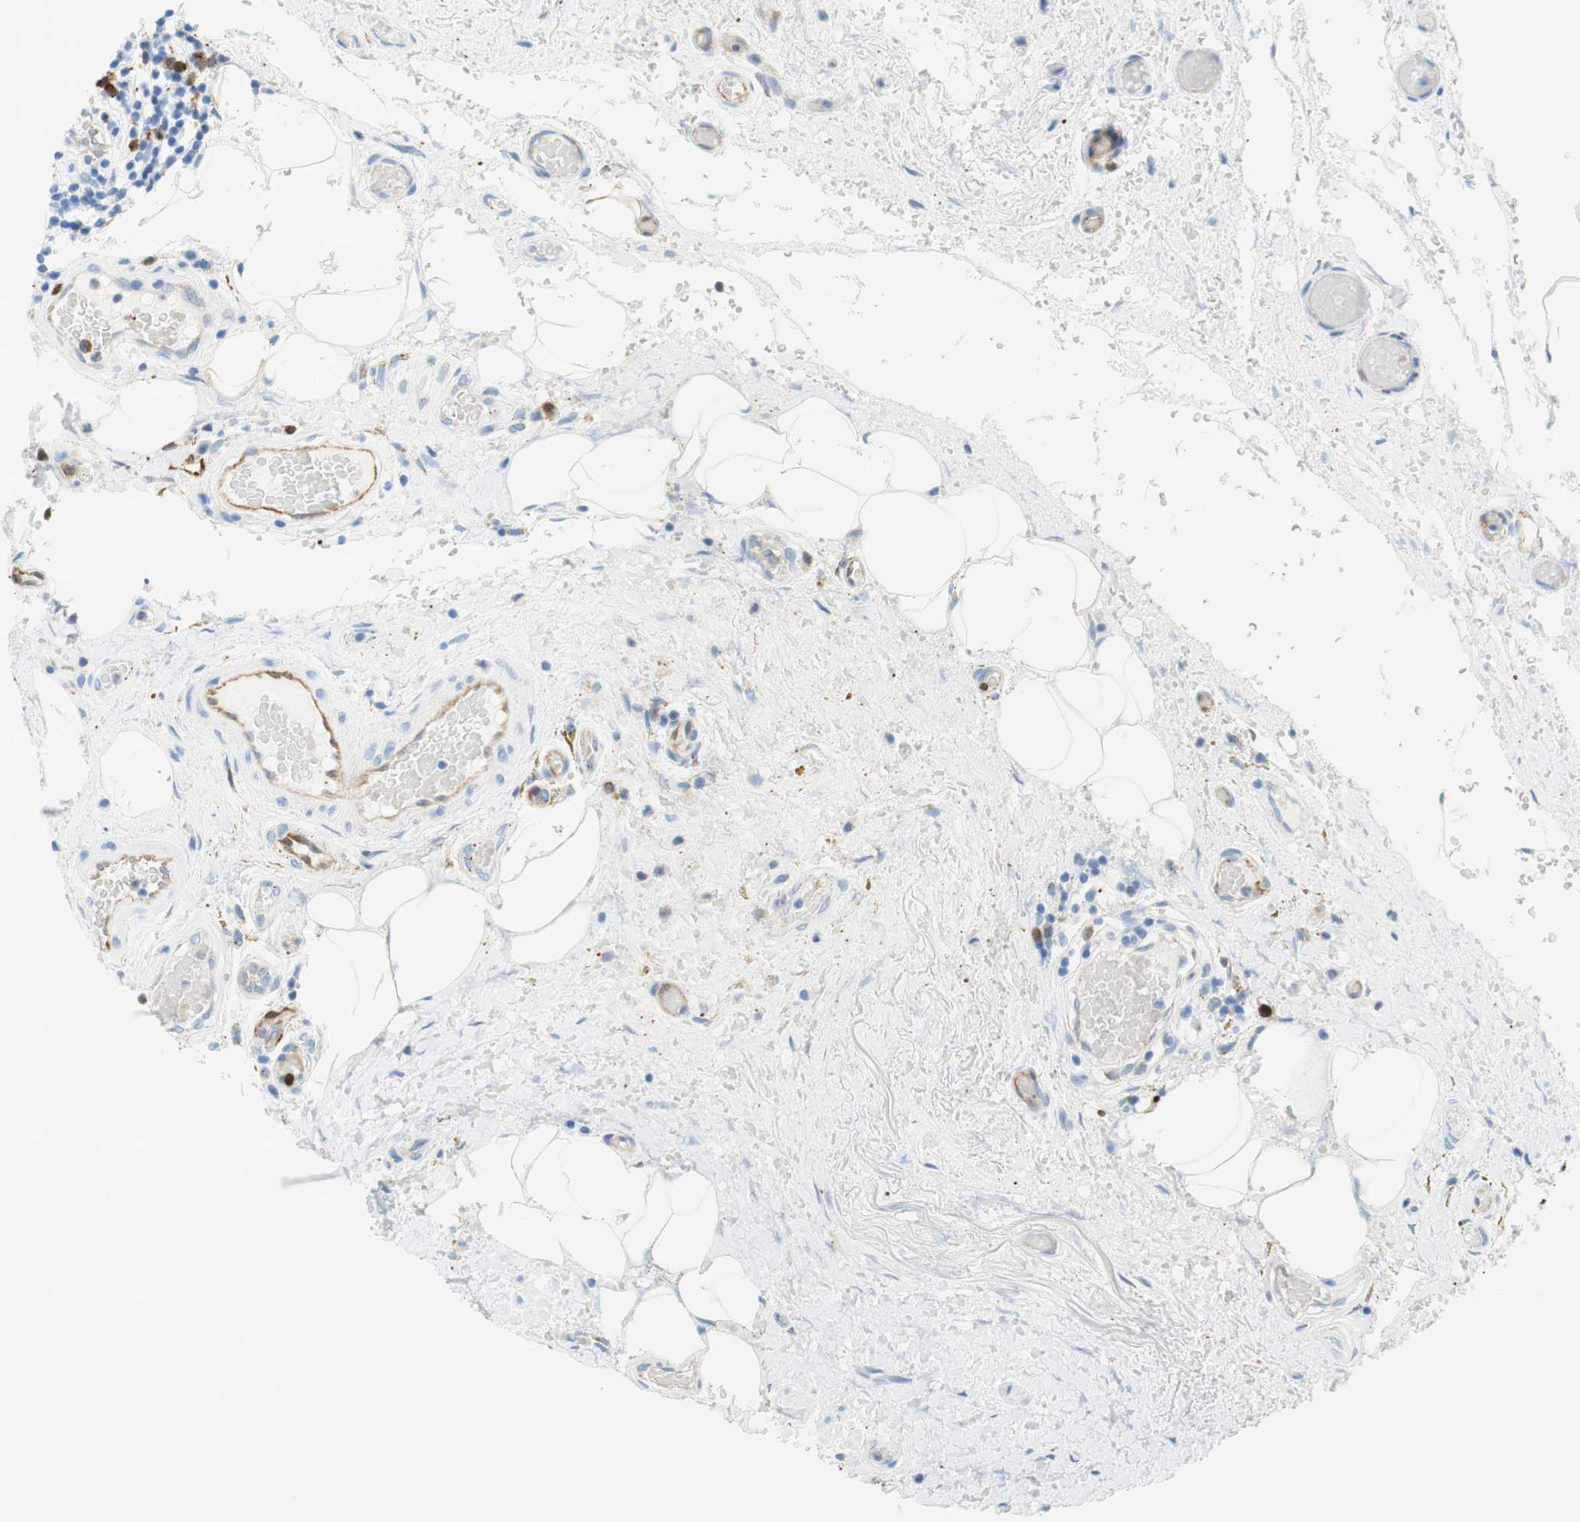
{"staining": {"intensity": "strong", "quantity": "<25%", "location": "cytoplasmic/membranous,nuclear"}, "tissue": "thyroid cancer", "cell_type": "Tumor cells", "image_type": "cancer", "snomed": [{"axis": "morphology", "description": "Papillary adenocarcinoma, NOS"}, {"axis": "topography", "description": "Thyroid gland"}], "caption": "An immunohistochemistry histopathology image of tumor tissue is shown. Protein staining in brown shows strong cytoplasmic/membranous and nuclear positivity in thyroid papillary adenocarcinoma within tumor cells. (Stains: DAB (3,3'-diaminobenzidine) in brown, nuclei in blue, Microscopy: brightfield microscopy at high magnification).", "gene": "STMN1", "patient": {"sex": "male", "age": 77}}